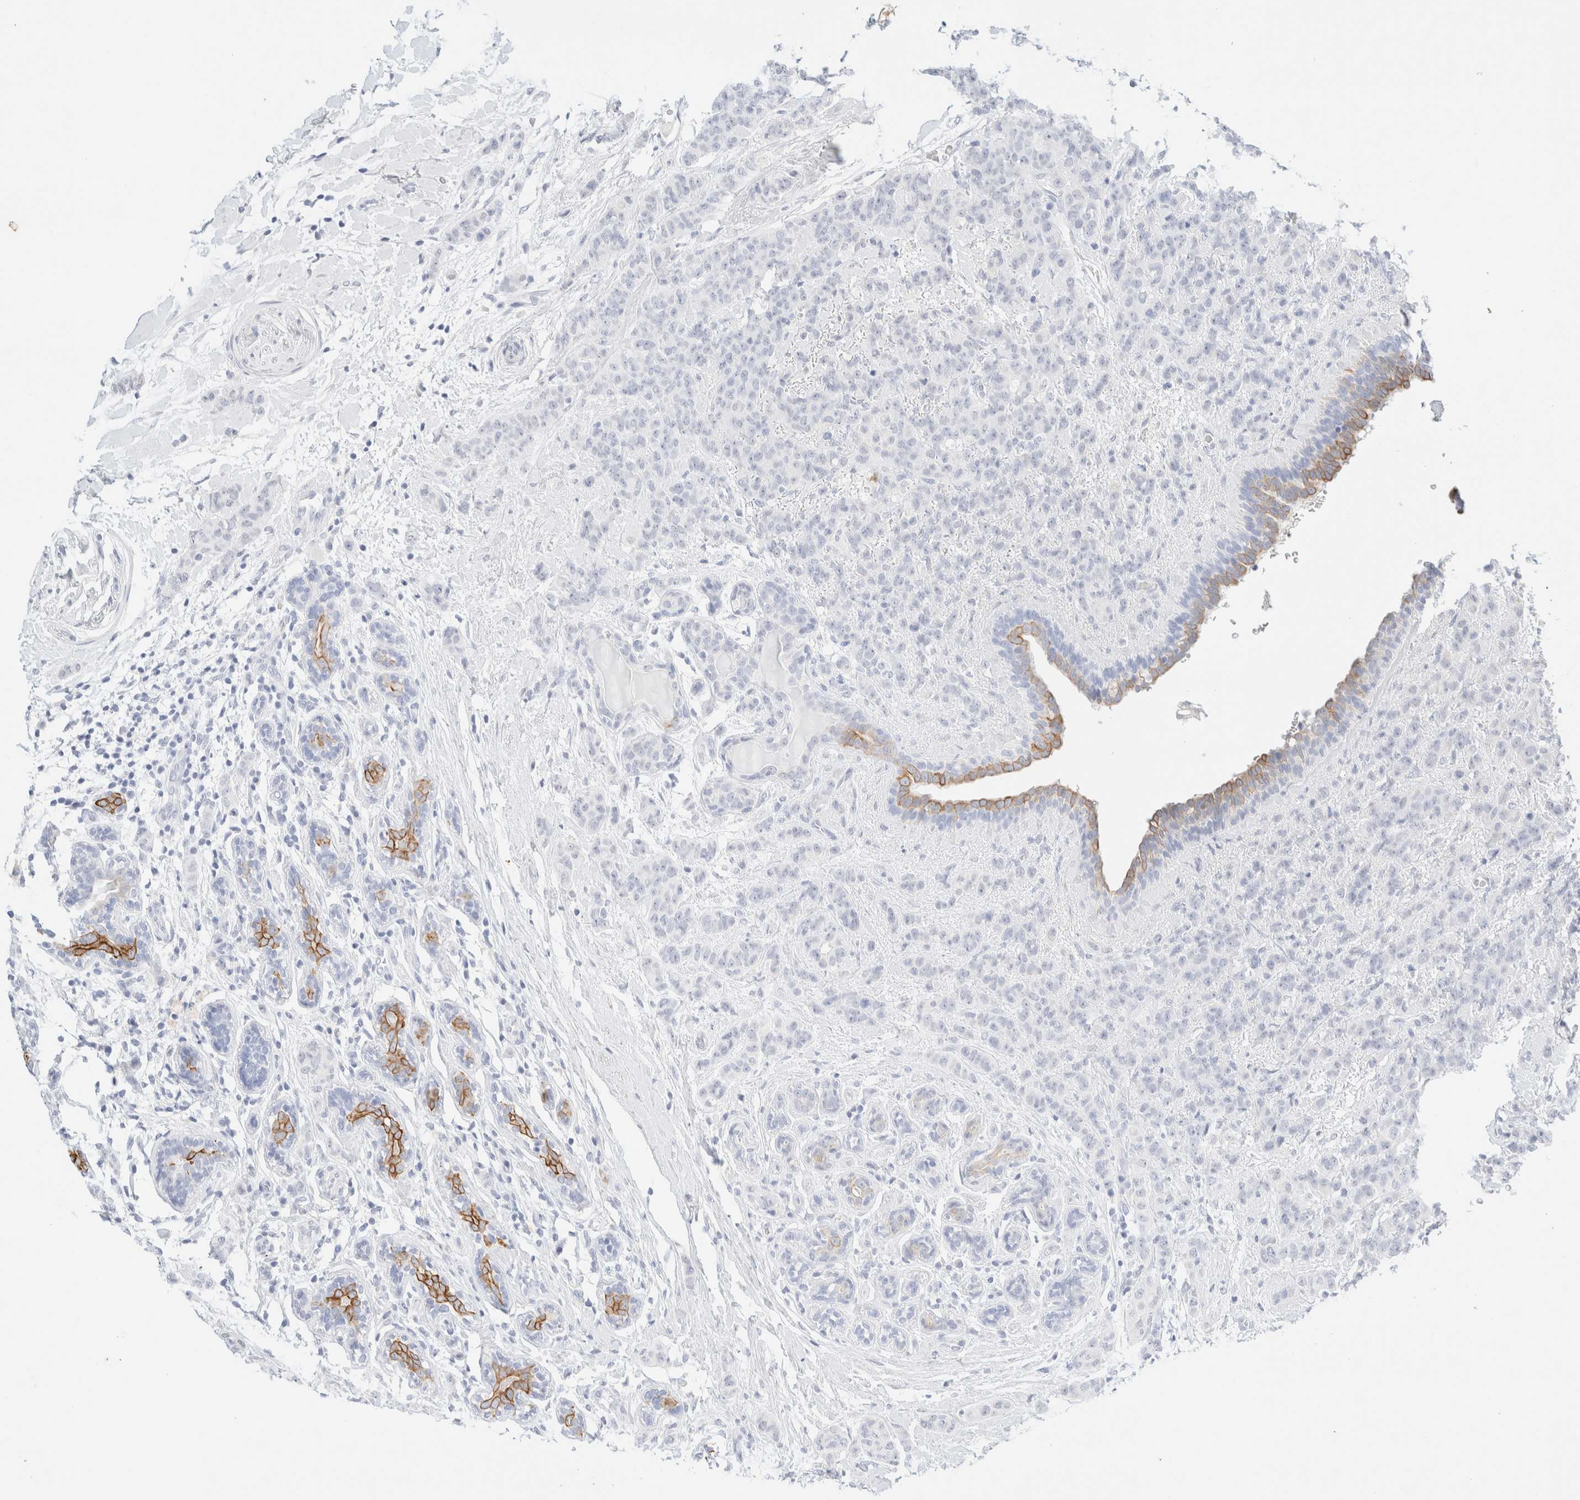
{"staining": {"intensity": "negative", "quantity": "none", "location": "none"}, "tissue": "breast cancer", "cell_type": "Tumor cells", "image_type": "cancer", "snomed": [{"axis": "morphology", "description": "Normal tissue, NOS"}, {"axis": "morphology", "description": "Duct carcinoma"}, {"axis": "topography", "description": "Breast"}], "caption": "The image demonstrates no significant staining in tumor cells of breast cancer.", "gene": "KRT15", "patient": {"sex": "female", "age": 40}}